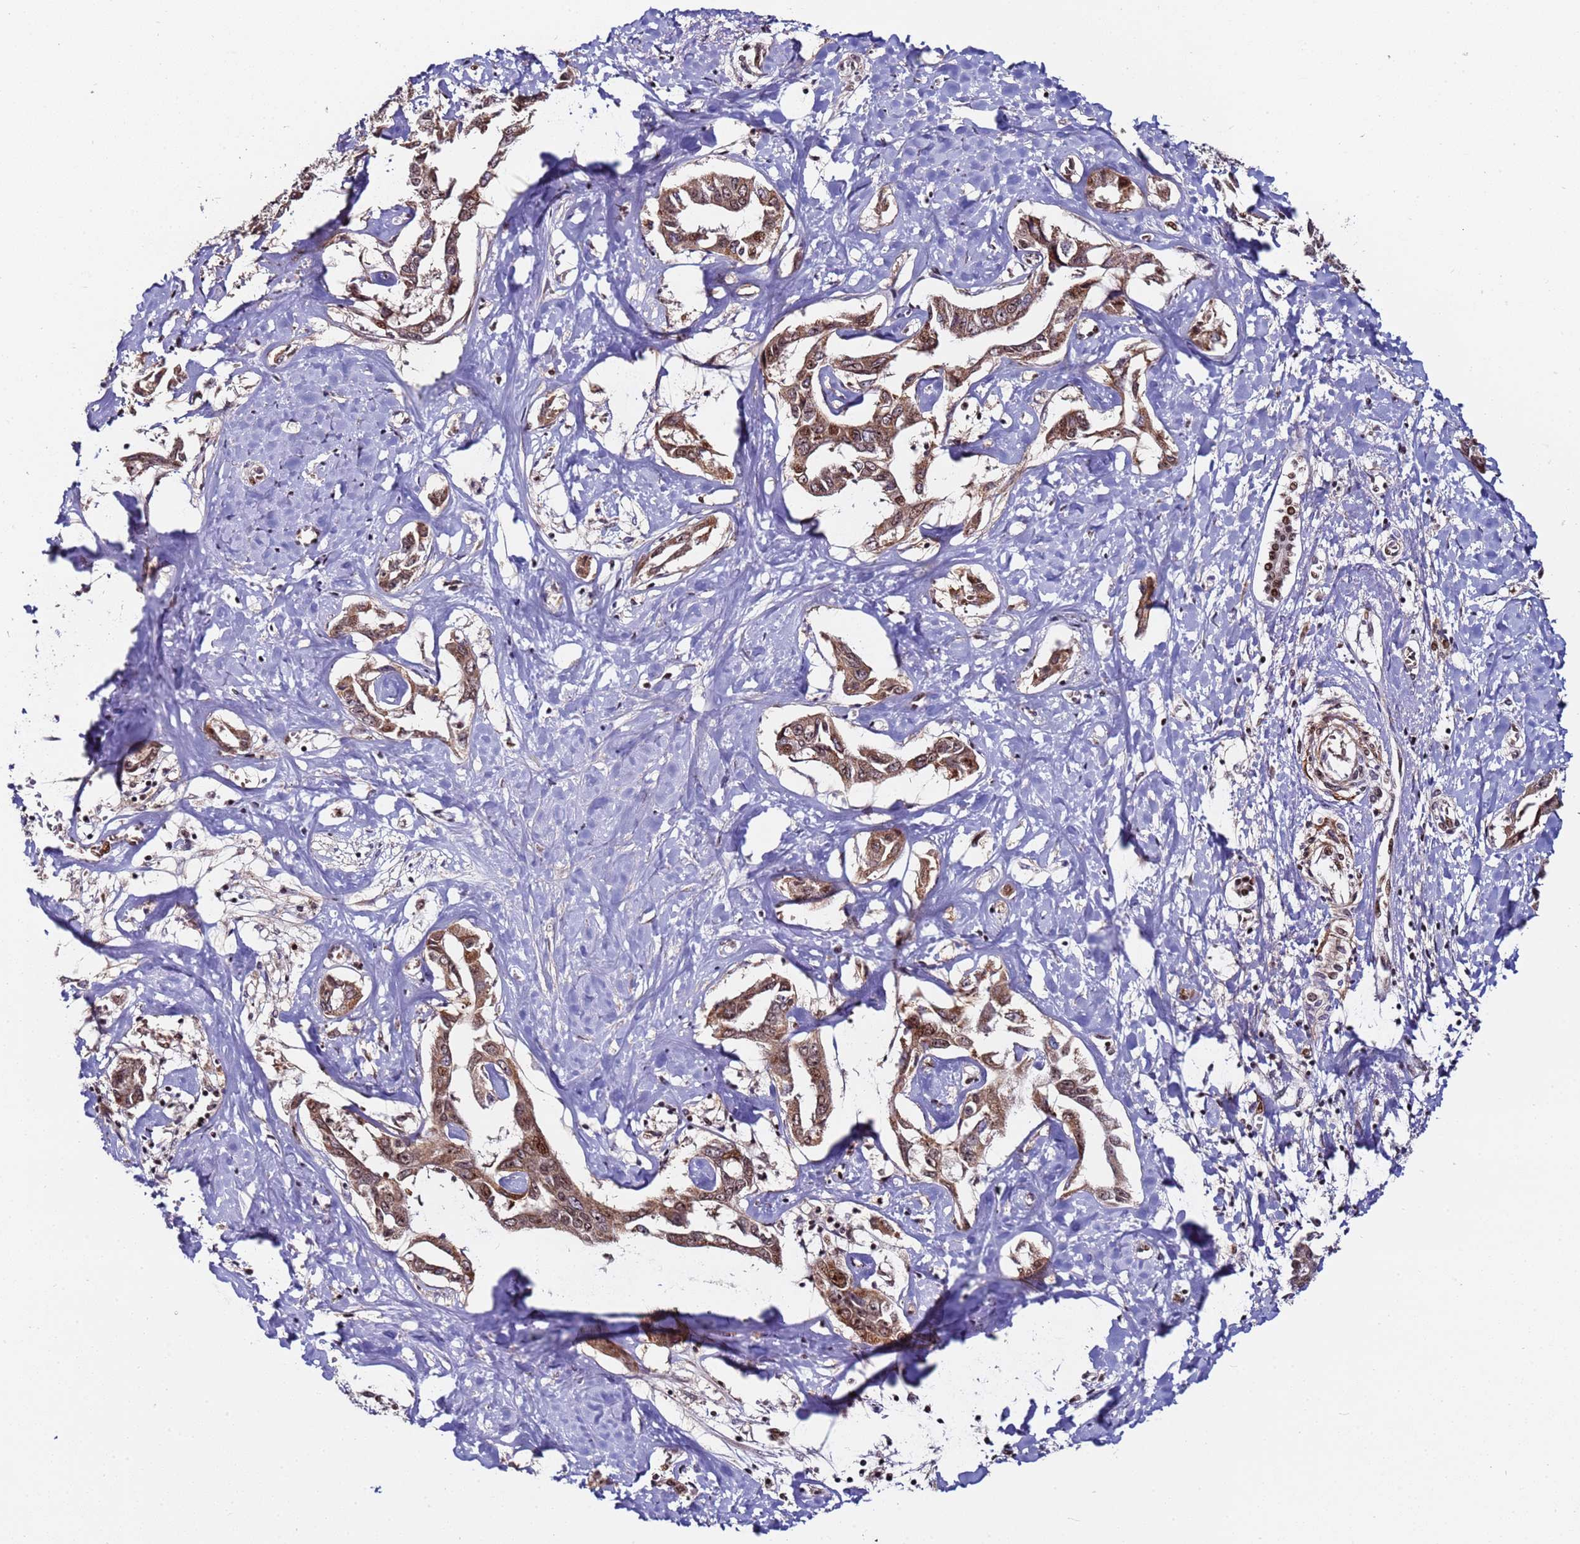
{"staining": {"intensity": "moderate", "quantity": ">75%", "location": "cytoplasmic/membranous,nuclear"}, "tissue": "liver cancer", "cell_type": "Tumor cells", "image_type": "cancer", "snomed": [{"axis": "morphology", "description": "Cholangiocarcinoma"}, {"axis": "topography", "description": "Liver"}], "caption": "Immunohistochemical staining of human liver cancer (cholangiocarcinoma) demonstrates medium levels of moderate cytoplasmic/membranous and nuclear positivity in approximately >75% of tumor cells. The protein of interest is shown in brown color, while the nuclei are stained blue.", "gene": "PPM1H", "patient": {"sex": "male", "age": 59}}